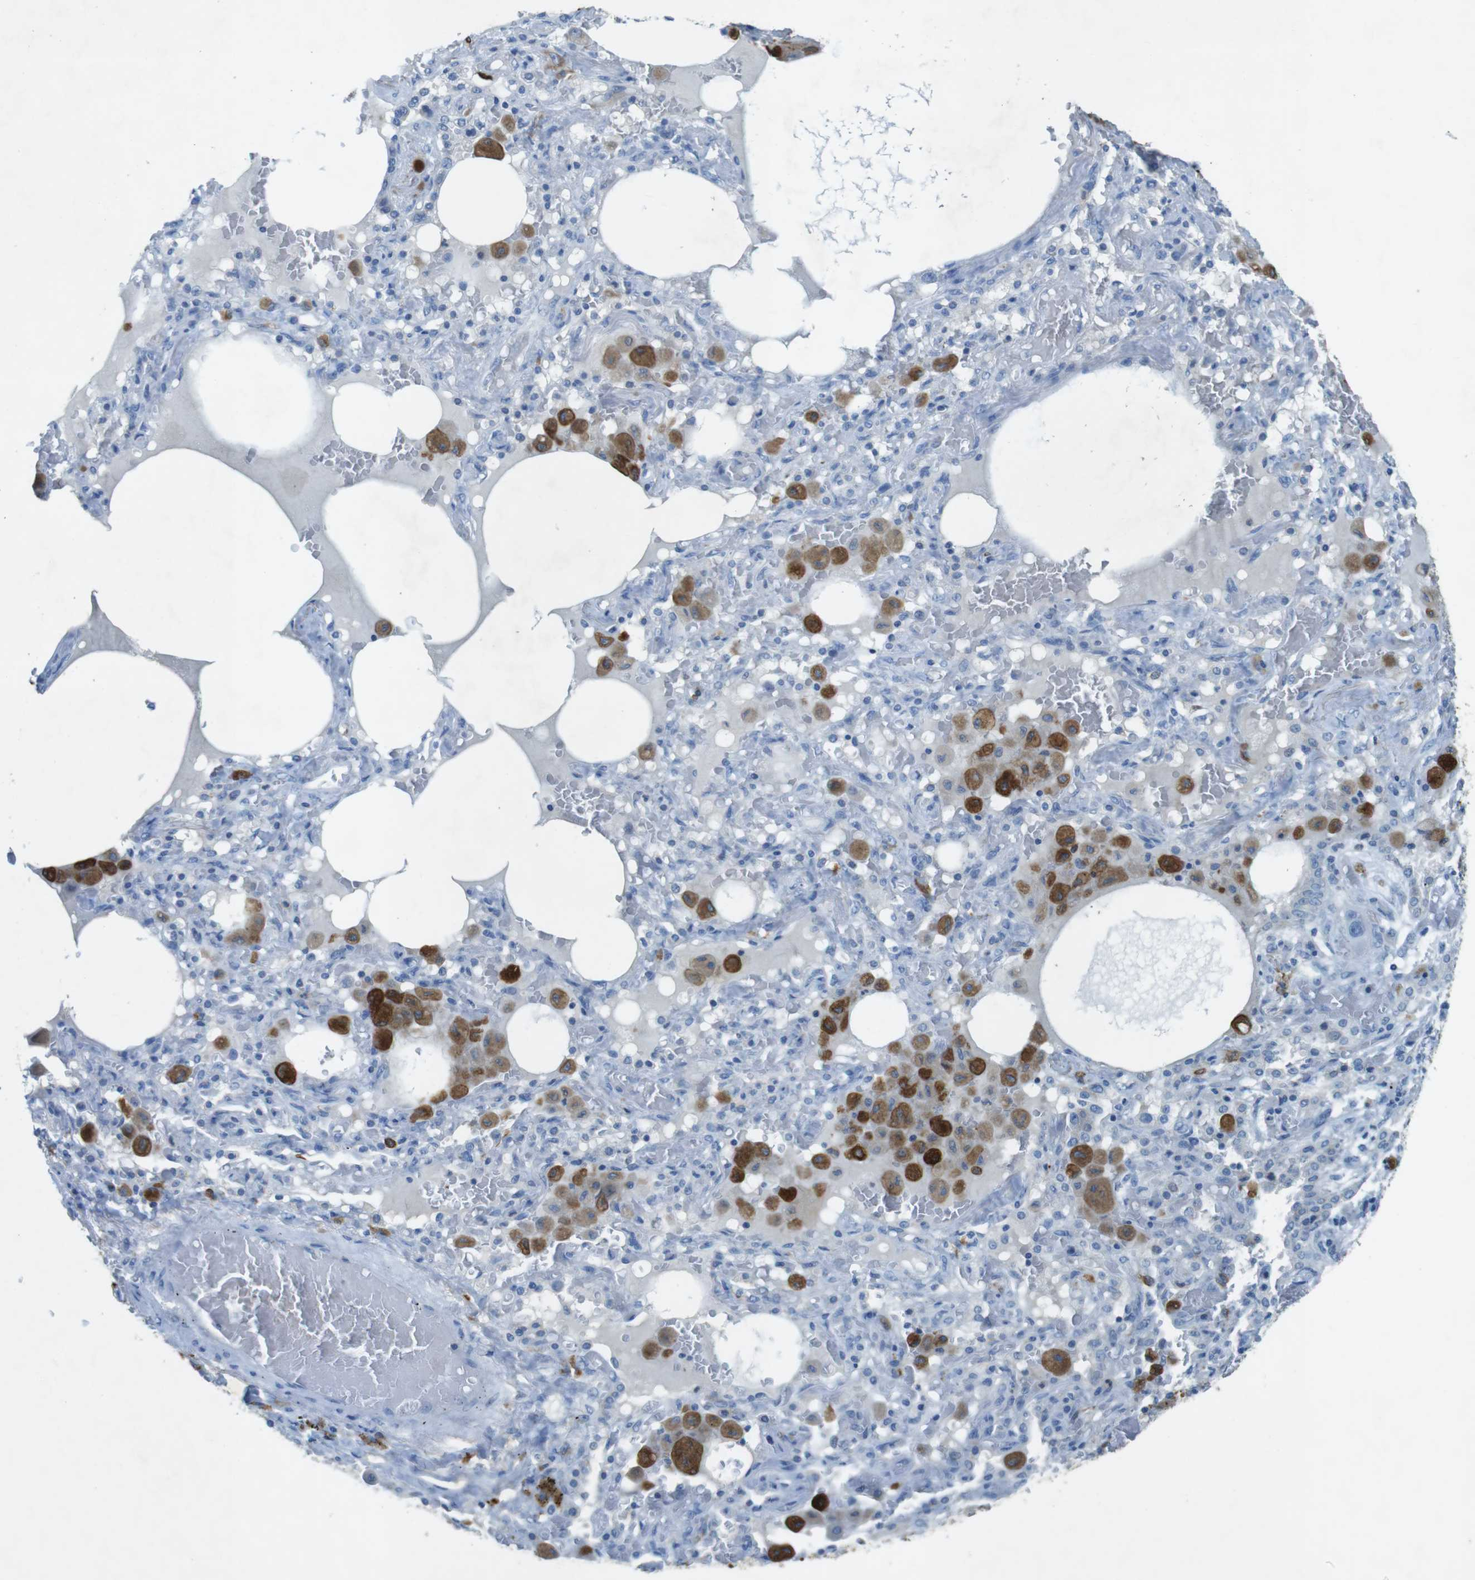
{"staining": {"intensity": "negative", "quantity": "none", "location": "none"}, "tissue": "lung cancer", "cell_type": "Tumor cells", "image_type": "cancer", "snomed": [{"axis": "morphology", "description": "Squamous cell carcinoma, NOS"}, {"axis": "topography", "description": "Lung"}], "caption": "IHC photomicrograph of neoplastic tissue: human lung cancer (squamous cell carcinoma) stained with DAB displays no significant protein expression in tumor cells. (DAB (3,3'-diaminobenzidine) IHC with hematoxylin counter stain).", "gene": "CD320", "patient": {"sex": "female", "age": 47}}